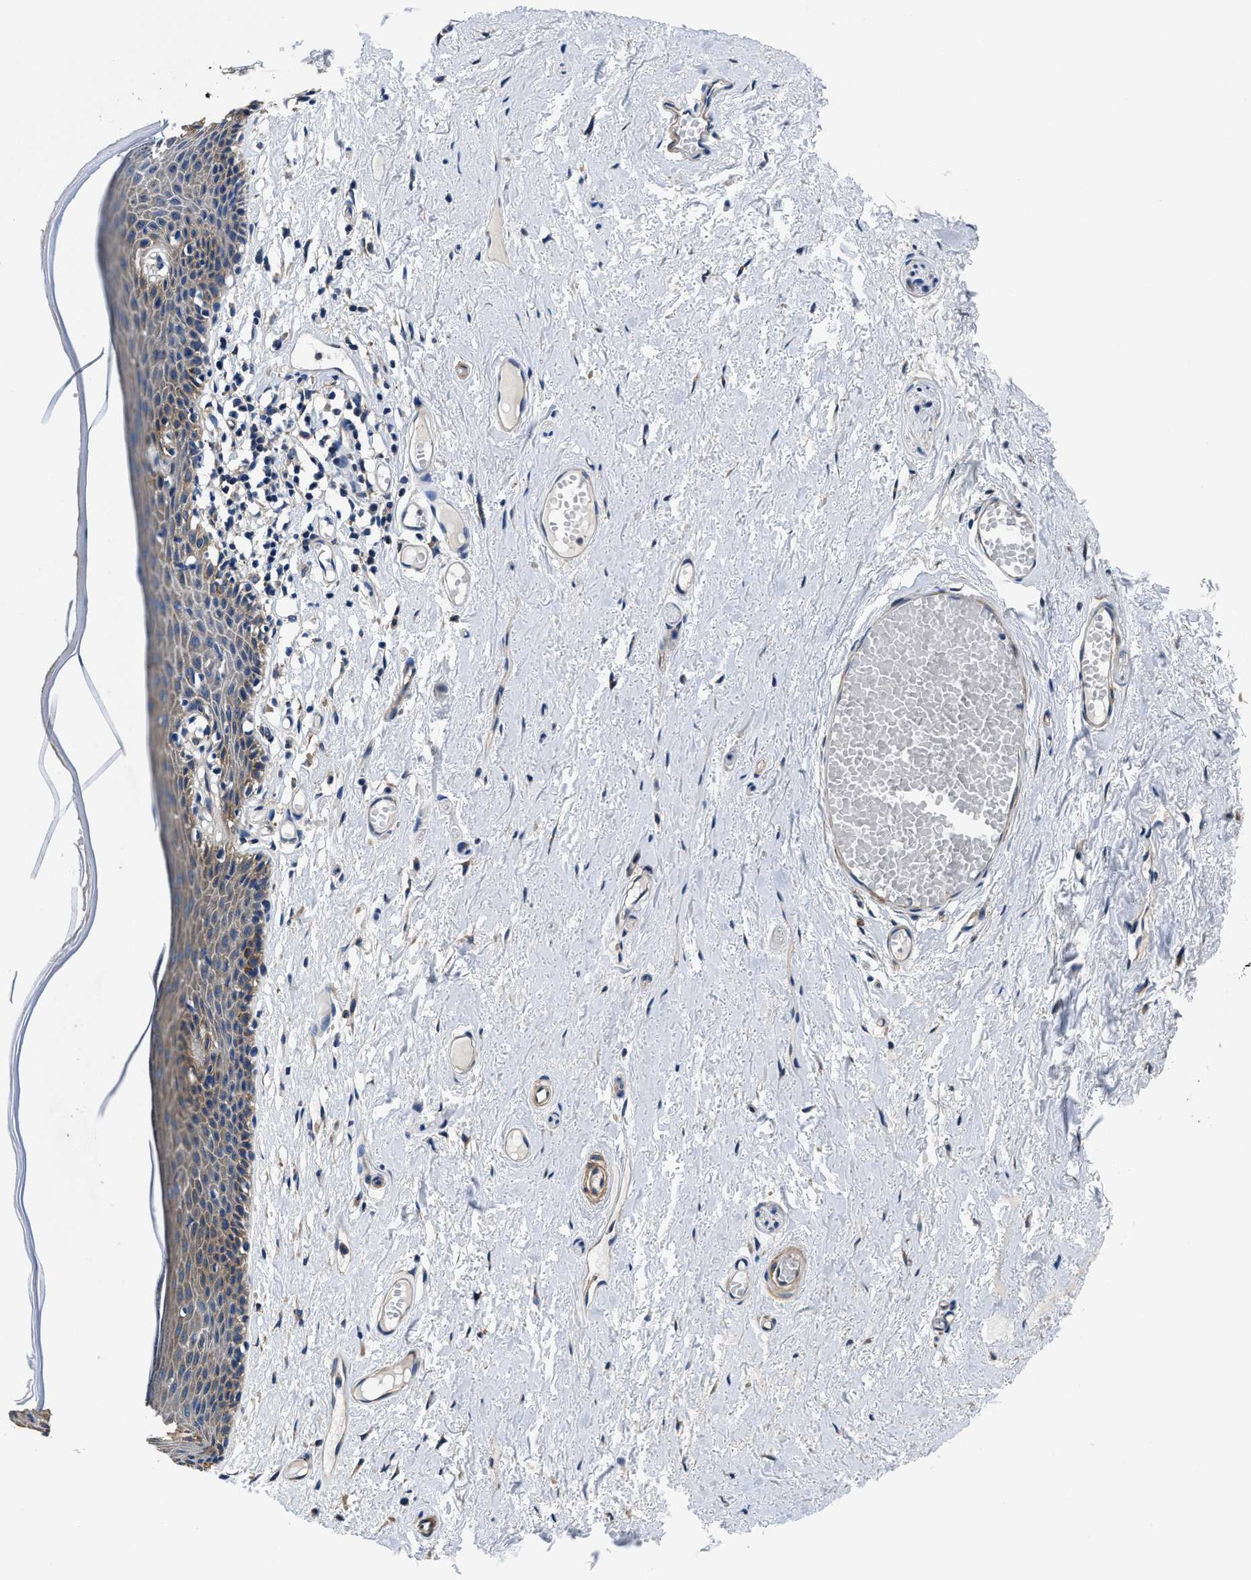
{"staining": {"intensity": "moderate", "quantity": "<25%", "location": "cytoplasmic/membranous"}, "tissue": "skin", "cell_type": "Epidermal cells", "image_type": "normal", "snomed": [{"axis": "morphology", "description": "Normal tissue, NOS"}, {"axis": "topography", "description": "Adipose tissue"}, {"axis": "topography", "description": "Vascular tissue"}, {"axis": "topography", "description": "Anal"}, {"axis": "topography", "description": "Peripheral nerve tissue"}], "caption": "Immunohistochemistry (IHC) staining of unremarkable skin, which exhibits low levels of moderate cytoplasmic/membranous positivity in approximately <25% of epidermal cells indicating moderate cytoplasmic/membranous protein positivity. The staining was performed using DAB (brown) for protein detection and nuclei were counterstained in hematoxylin (blue).", "gene": "NEU1", "patient": {"sex": "female", "age": 54}}